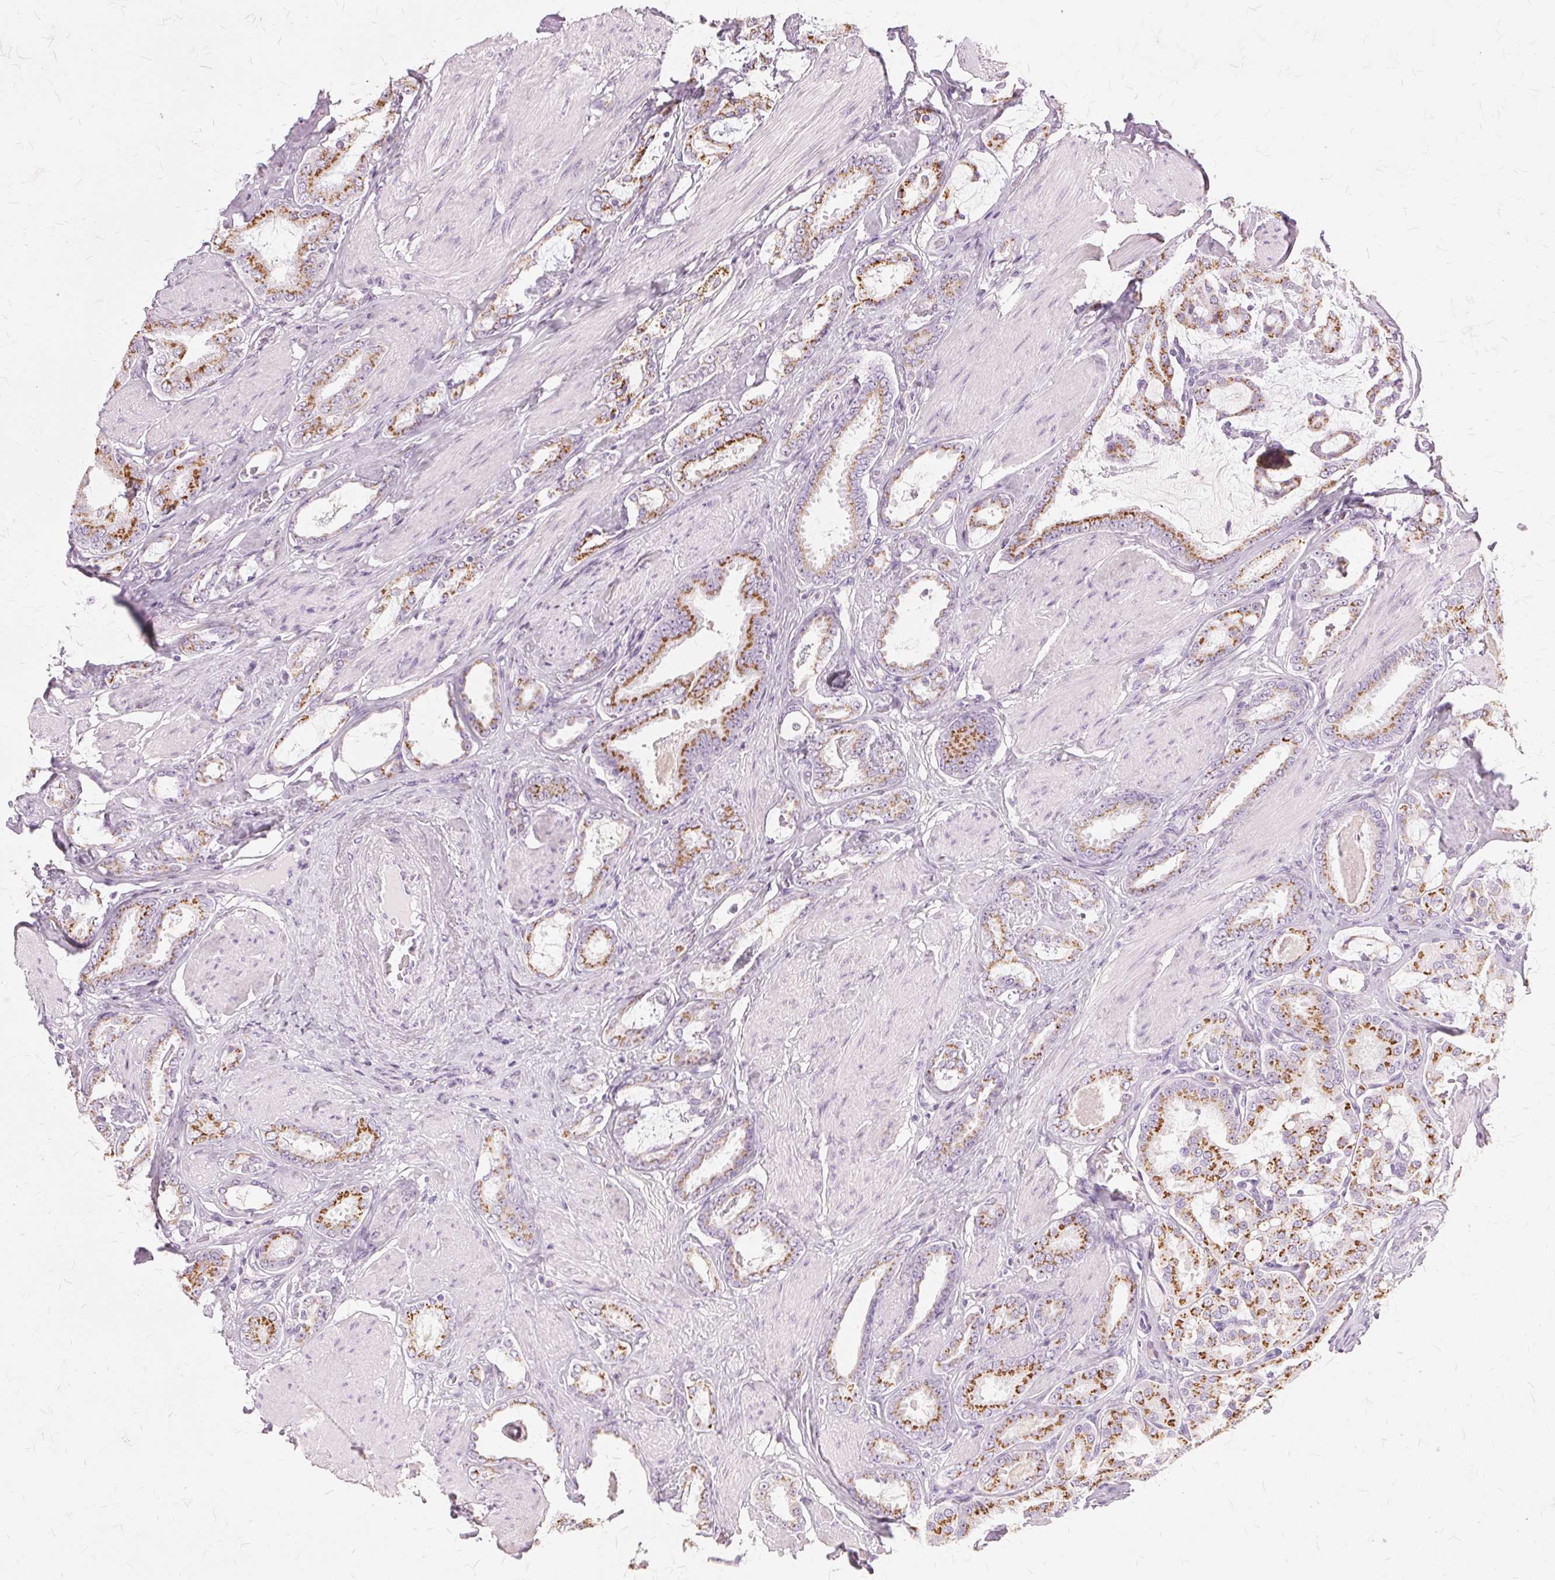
{"staining": {"intensity": "moderate", "quantity": ">75%", "location": "cytoplasmic/membranous"}, "tissue": "prostate cancer", "cell_type": "Tumor cells", "image_type": "cancer", "snomed": [{"axis": "morphology", "description": "Adenocarcinoma, High grade"}, {"axis": "topography", "description": "Prostate"}], "caption": "Protein expression analysis of human prostate cancer reveals moderate cytoplasmic/membranous expression in approximately >75% of tumor cells.", "gene": "SLC45A3", "patient": {"sex": "male", "age": 63}}